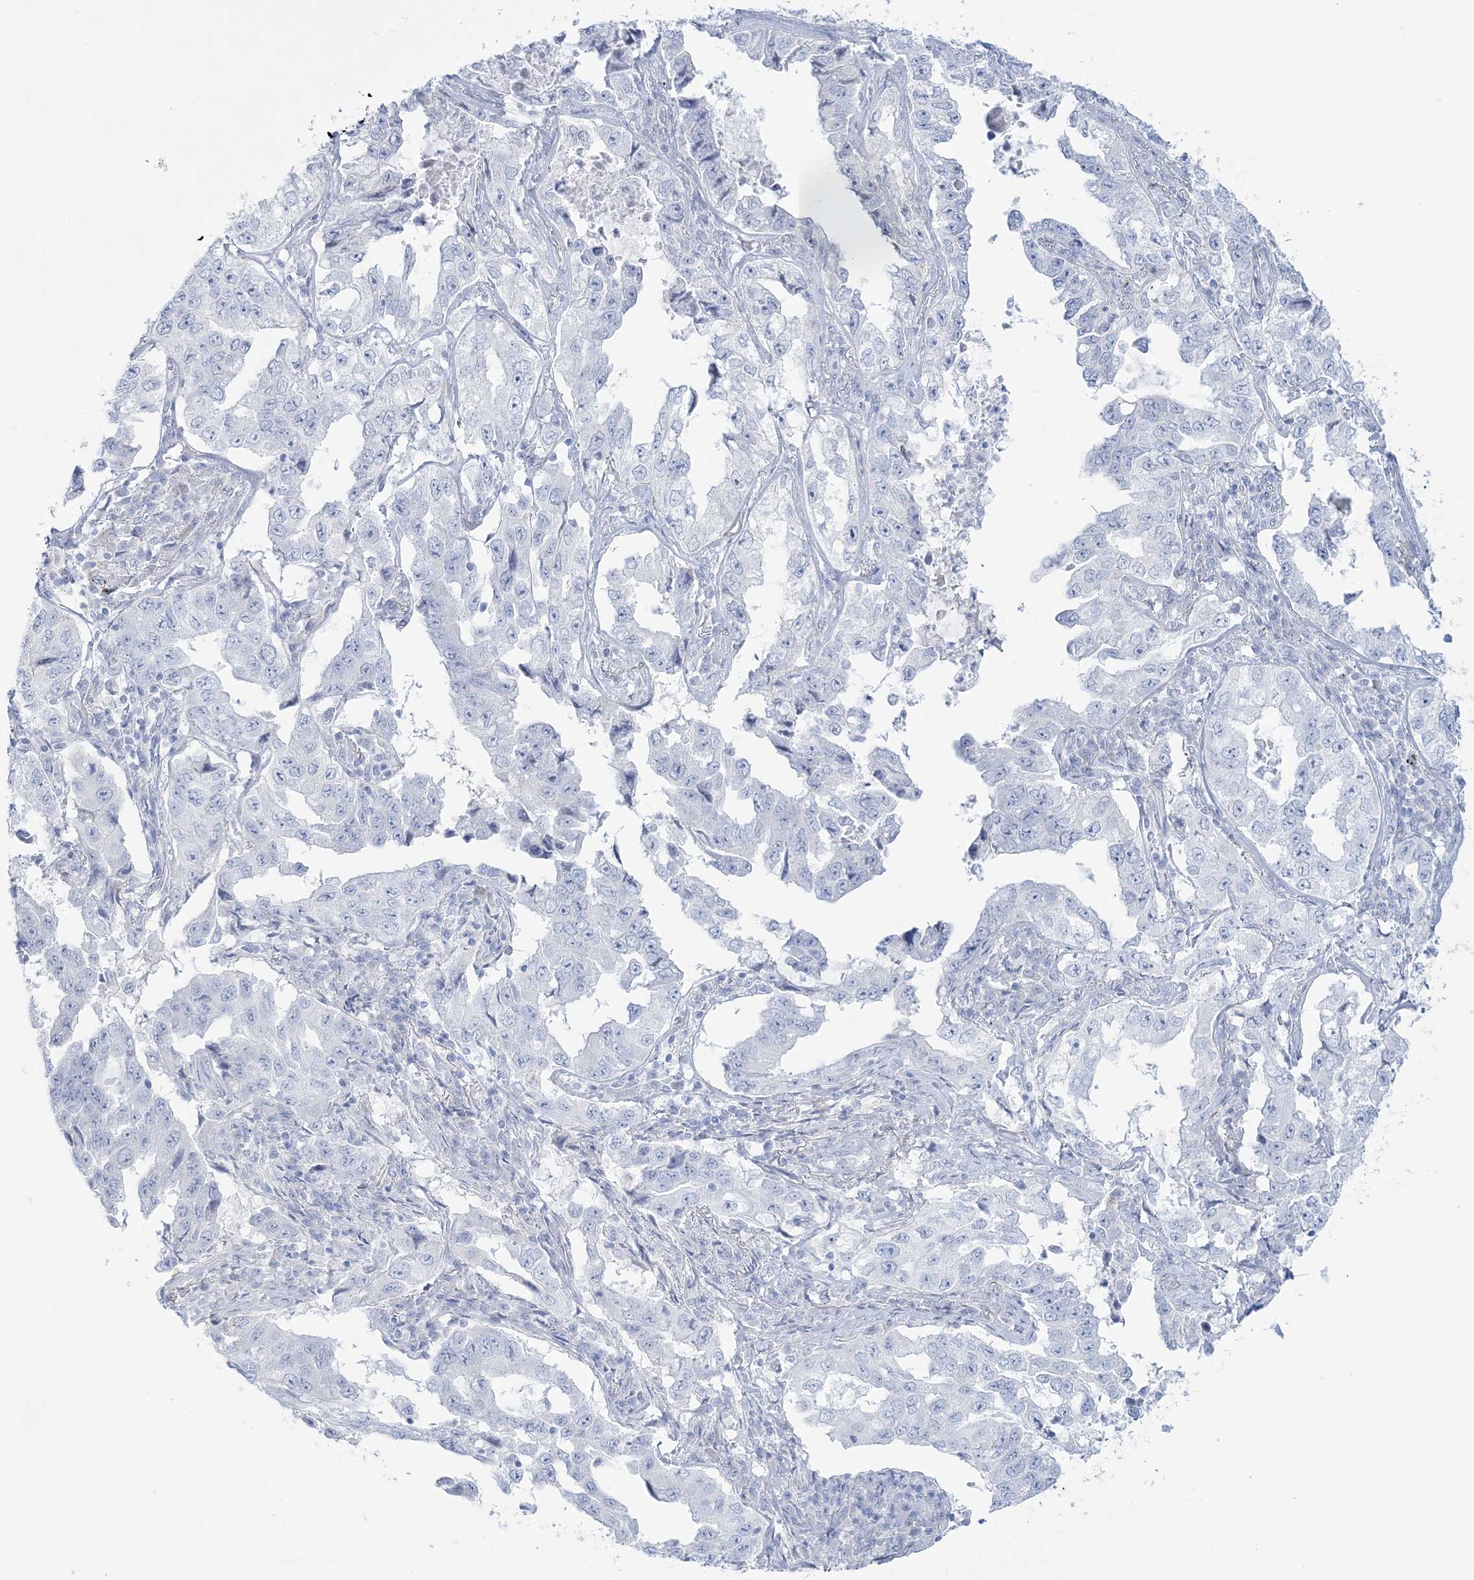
{"staining": {"intensity": "negative", "quantity": "none", "location": "none"}, "tissue": "lung cancer", "cell_type": "Tumor cells", "image_type": "cancer", "snomed": [{"axis": "morphology", "description": "Adenocarcinoma, NOS"}, {"axis": "topography", "description": "Lung"}], "caption": "Lung cancer was stained to show a protein in brown. There is no significant positivity in tumor cells. (DAB immunohistochemistry (IHC), high magnification).", "gene": "ADGB", "patient": {"sex": "female", "age": 51}}